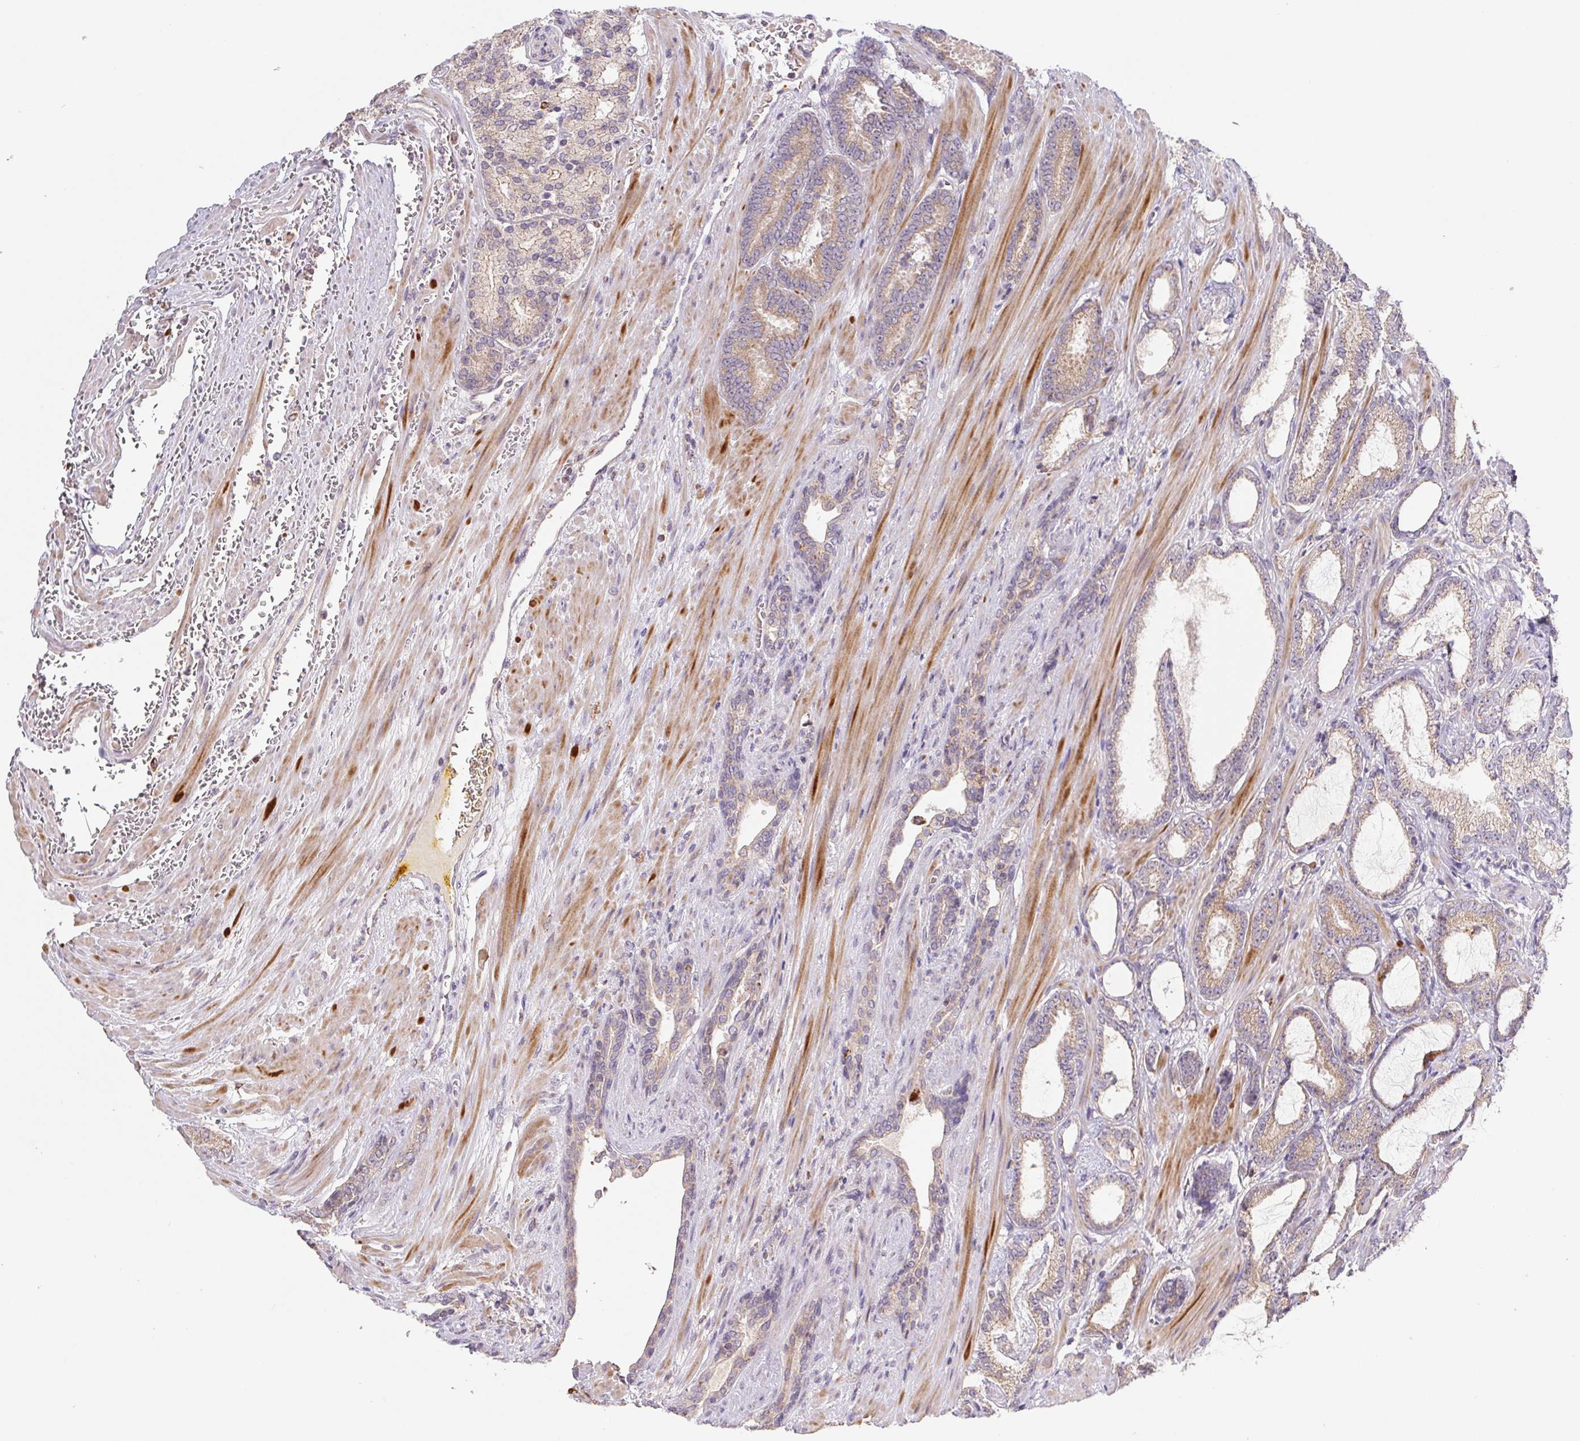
{"staining": {"intensity": "weak", "quantity": "25%-75%", "location": "cytoplasmic/membranous"}, "tissue": "prostate cancer", "cell_type": "Tumor cells", "image_type": "cancer", "snomed": [{"axis": "morphology", "description": "Adenocarcinoma, High grade"}, {"axis": "topography", "description": "Prostate"}], "caption": "Tumor cells reveal weak cytoplasmic/membranous staining in about 25%-75% of cells in adenocarcinoma (high-grade) (prostate). (IHC, brightfield microscopy, high magnification).", "gene": "EMC6", "patient": {"sex": "male", "age": 64}}